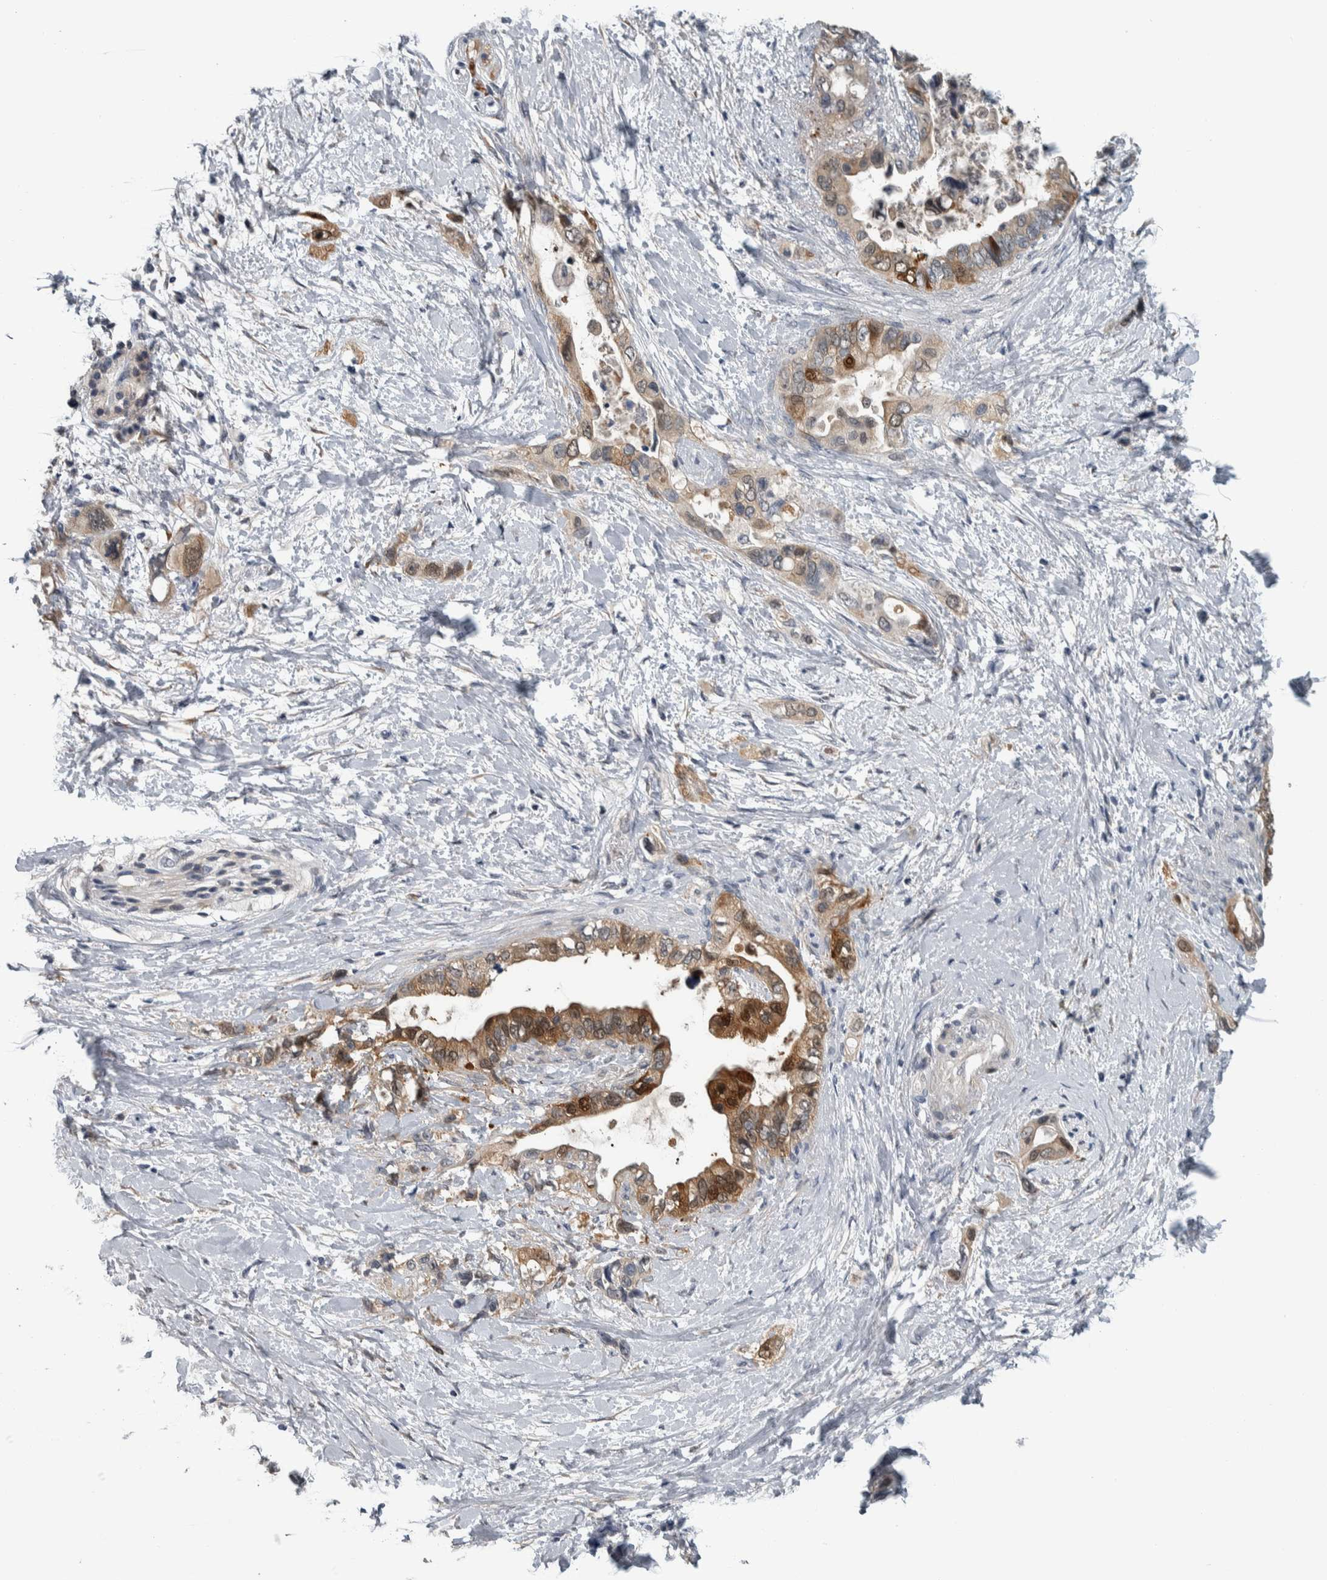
{"staining": {"intensity": "moderate", "quantity": ">75%", "location": "cytoplasmic/membranous,nuclear"}, "tissue": "pancreatic cancer", "cell_type": "Tumor cells", "image_type": "cancer", "snomed": [{"axis": "morphology", "description": "Adenocarcinoma, NOS"}, {"axis": "topography", "description": "Pancreas"}], "caption": "This is a photomicrograph of immunohistochemistry (IHC) staining of adenocarcinoma (pancreatic), which shows moderate expression in the cytoplasmic/membranous and nuclear of tumor cells.", "gene": "COL14A1", "patient": {"sex": "female", "age": 56}}